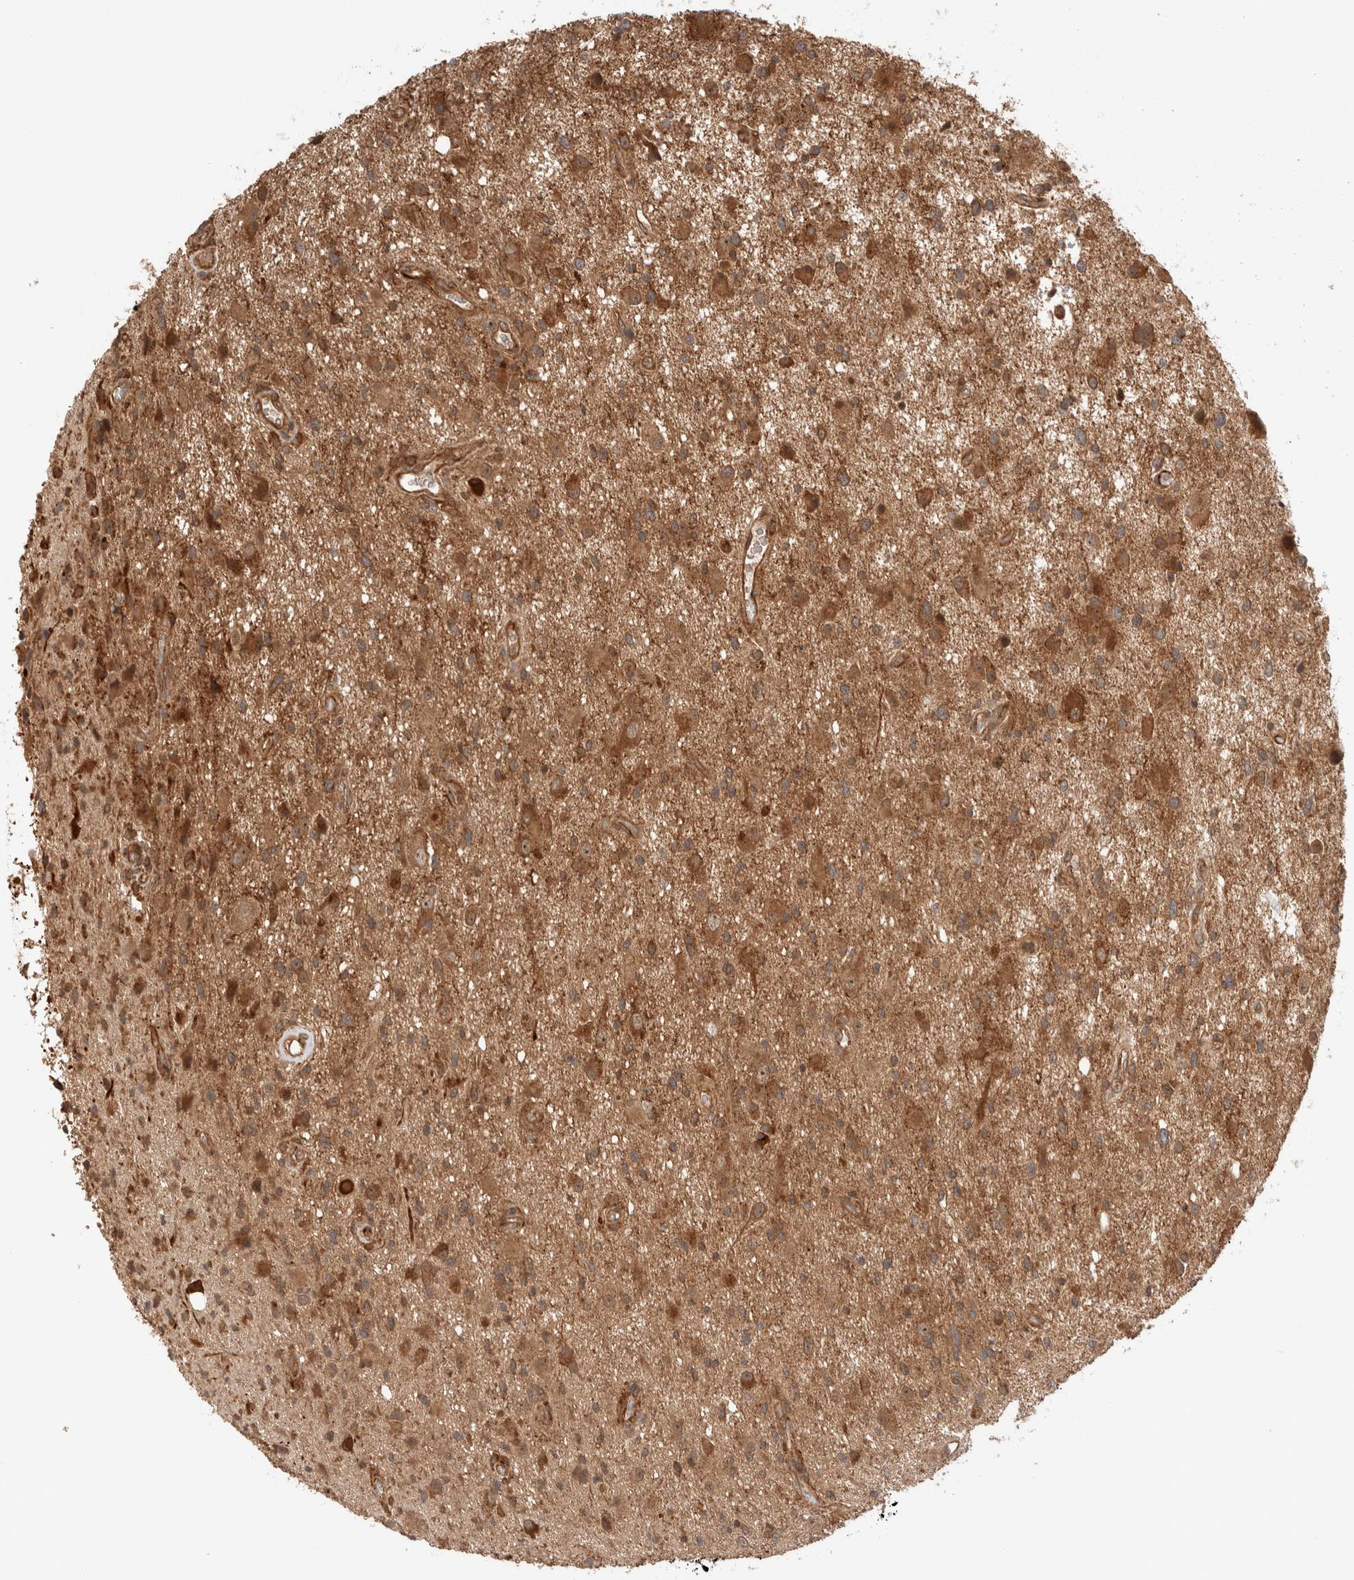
{"staining": {"intensity": "moderate", "quantity": ">75%", "location": "cytoplasmic/membranous"}, "tissue": "glioma", "cell_type": "Tumor cells", "image_type": "cancer", "snomed": [{"axis": "morphology", "description": "Glioma, malignant, High grade"}, {"axis": "topography", "description": "Brain"}], "caption": "DAB (3,3'-diaminobenzidine) immunohistochemical staining of glioma demonstrates moderate cytoplasmic/membranous protein positivity in approximately >75% of tumor cells. Using DAB (3,3'-diaminobenzidine) (brown) and hematoxylin (blue) stains, captured at high magnification using brightfield microscopy.", "gene": "SIKE1", "patient": {"sex": "male", "age": 33}}